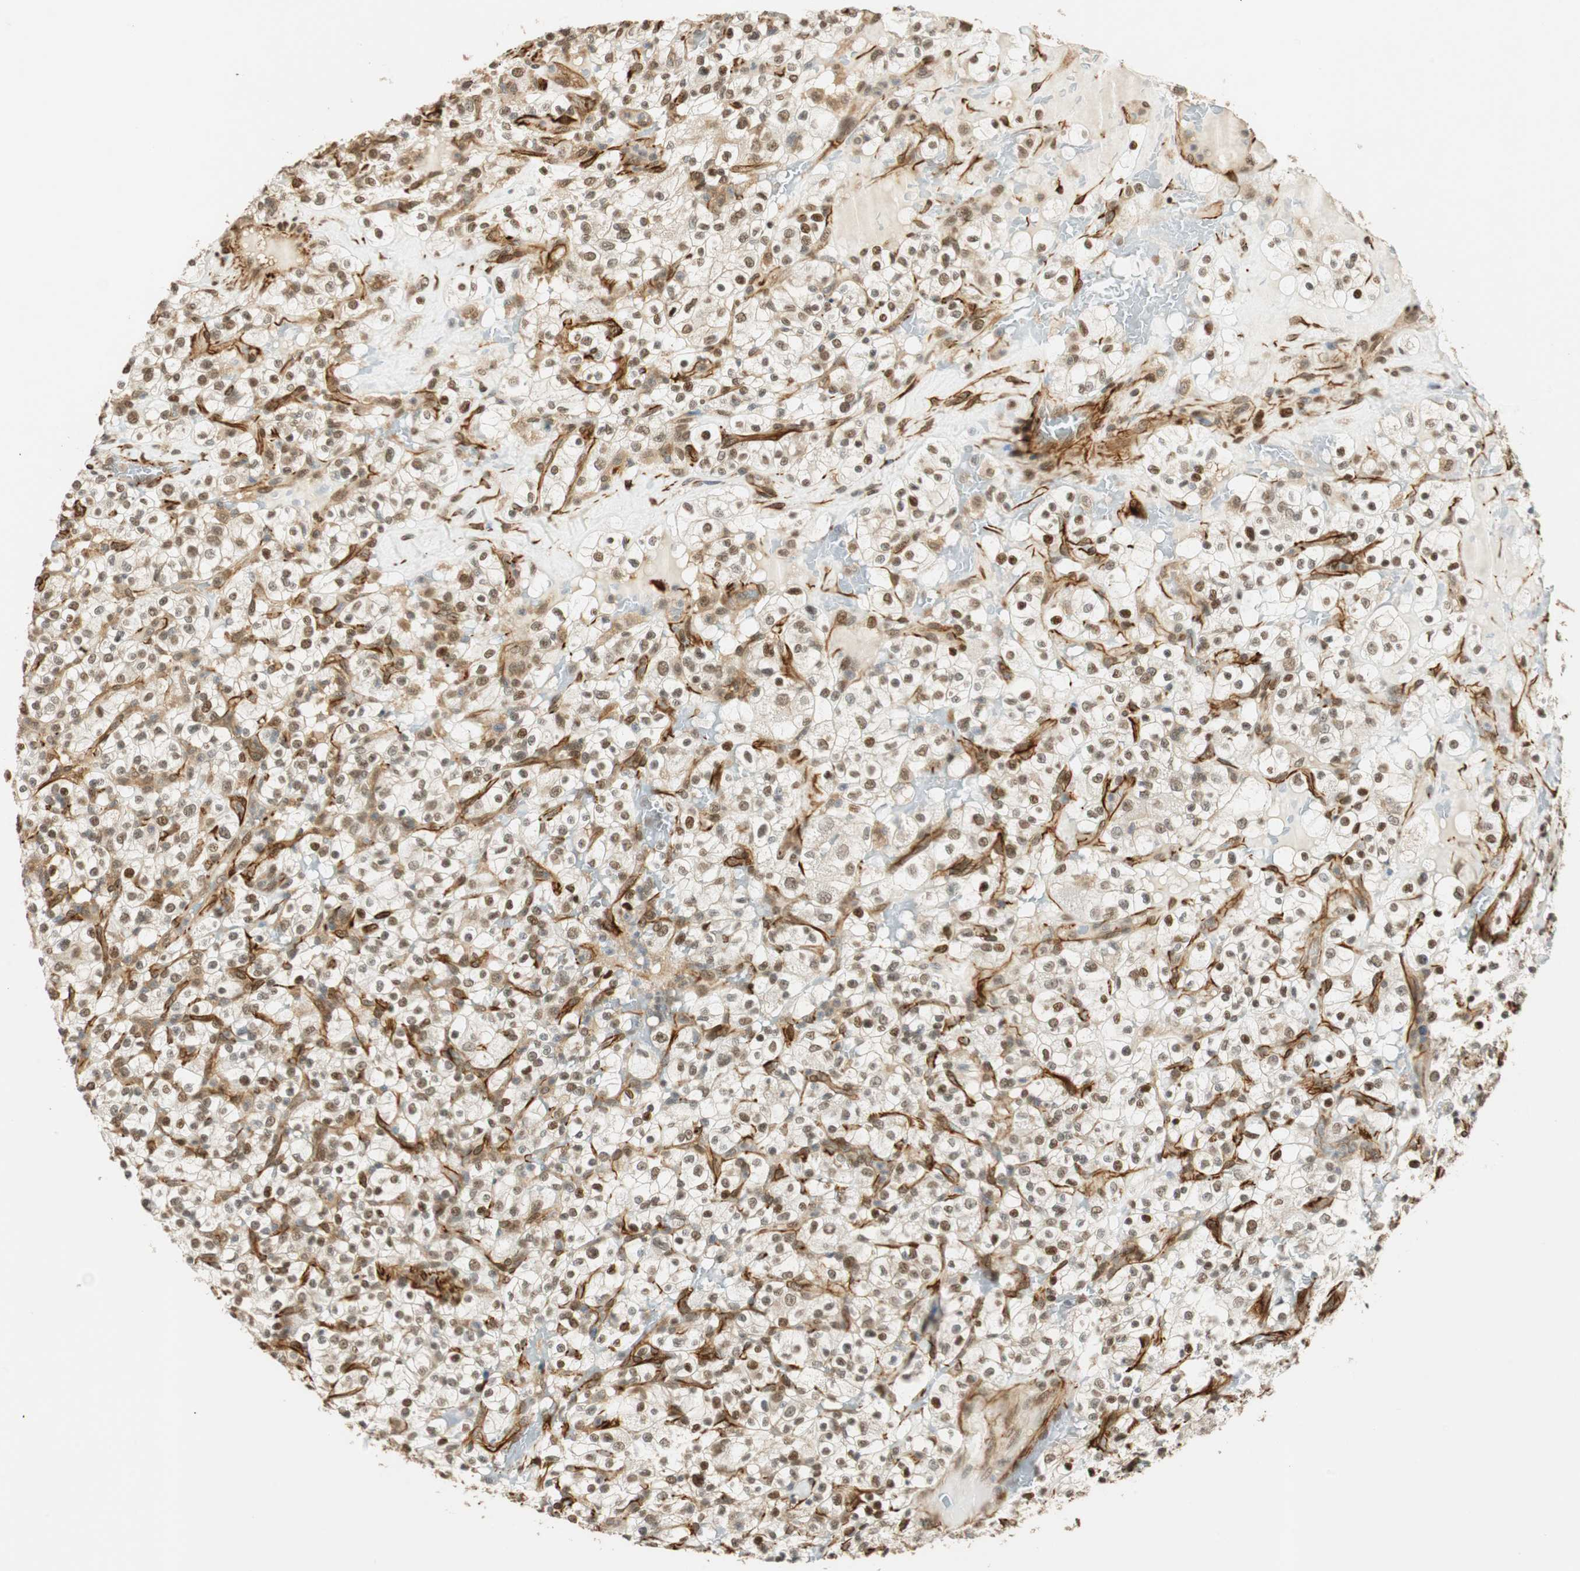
{"staining": {"intensity": "negative", "quantity": "none", "location": "none"}, "tissue": "renal cancer", "cell_type": "Tumor cells", "image_type": "cancer", "snomed": [{"axis": "morphology", "description": "Normal tissue, NOS"}, {"axis": "morphology", "description": "Adenocarcinoma, NOS"}, {"axis": "topography", "description": "Kidney"}], "caption": "An image of human adenocarcinoma (renal) is negative for staining in tumor cells. The staining was performed using DAB to visualize the protein expression in brown, while the nuclei were stained in blue with hematoxylin (Magnification: 20x).", "gene": "NES", "patient": {"sex": "female", "age": 72}}